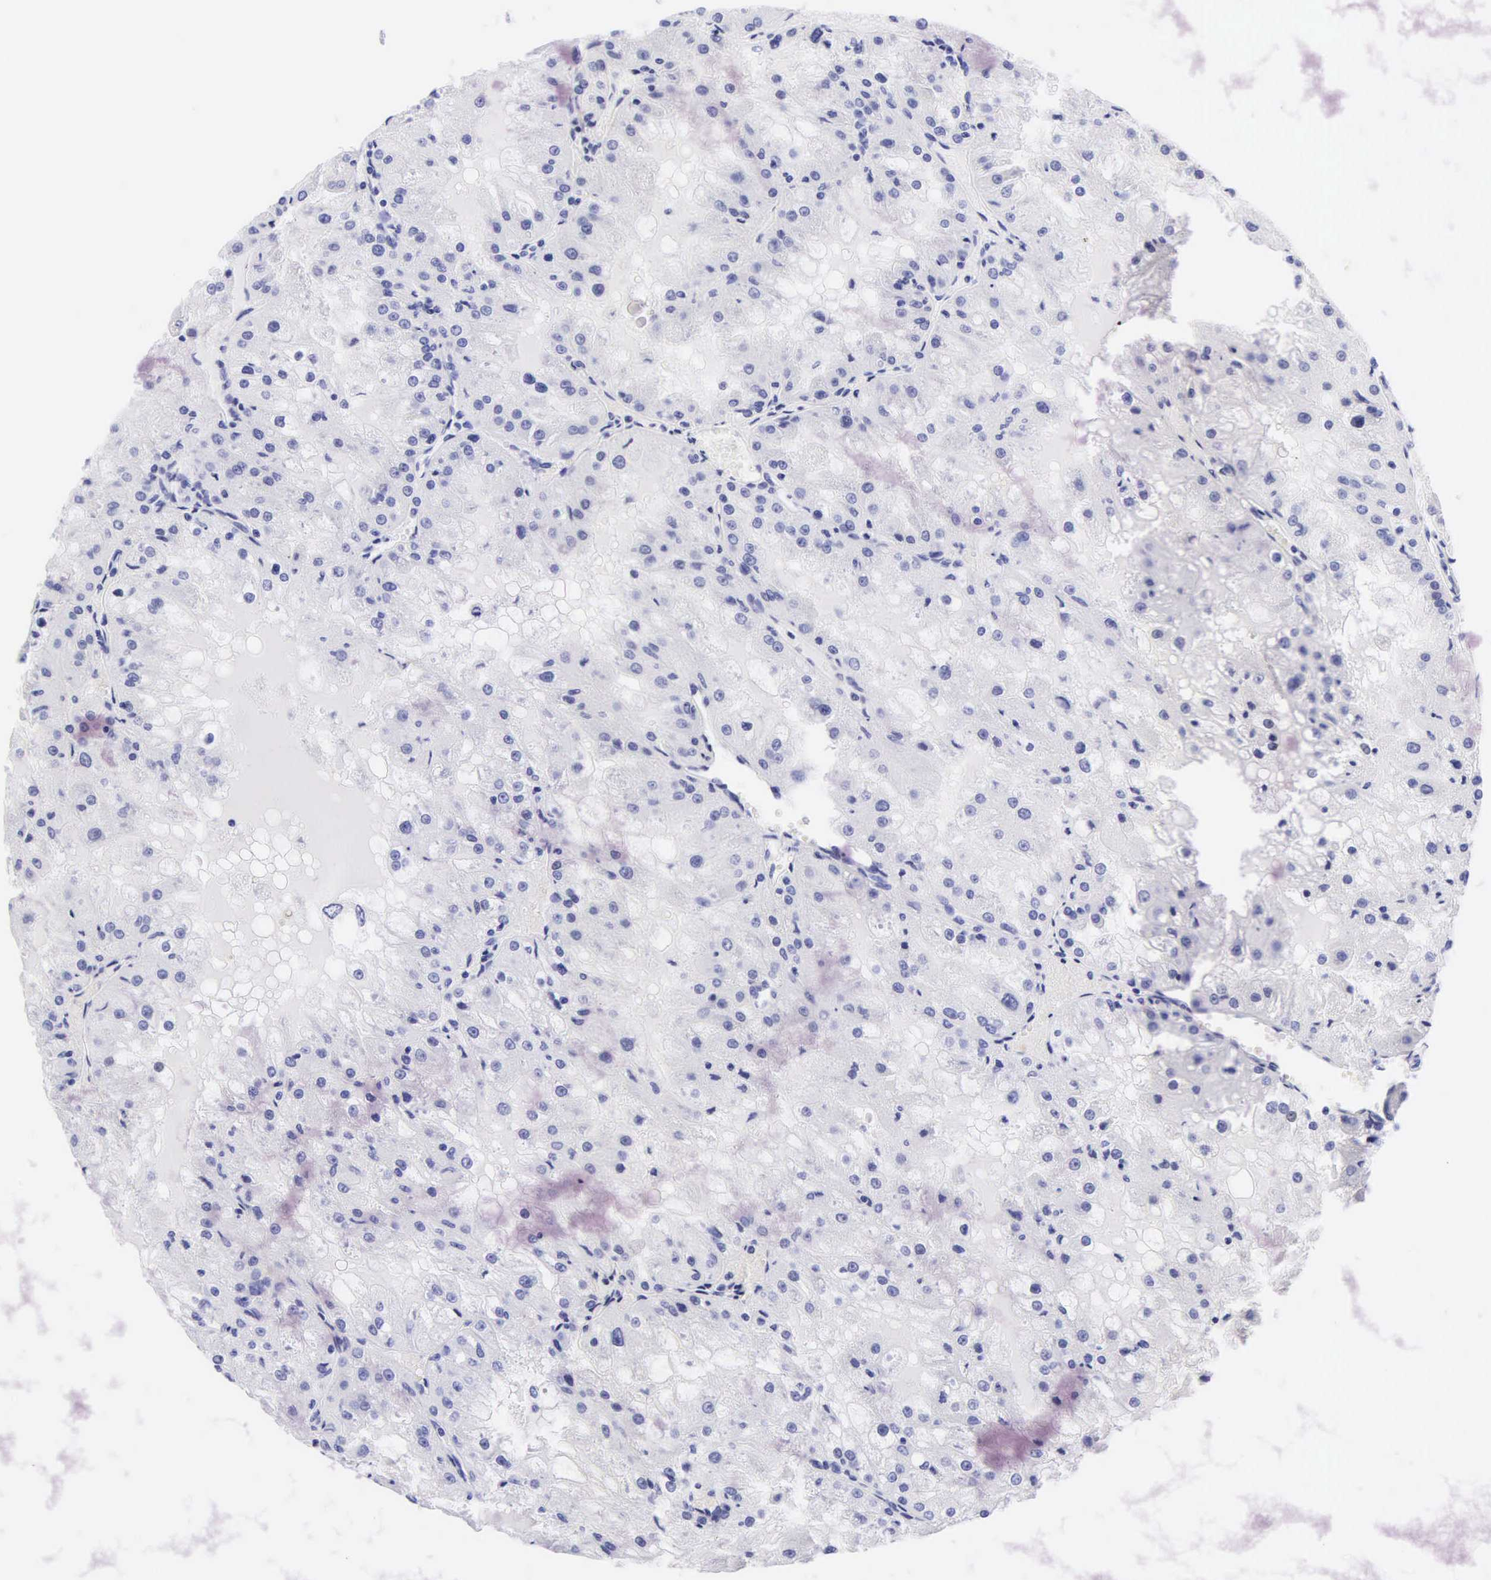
{"staining": {"intensity": "negative", "quantity": "none", "location": "none"}, "tissue": "renal cancer", "cell_type": "Tumor cells", "image_type": "cancer", "snomed": [{"axis": "morphology", "description": "Adenocarcinoma, NOS"}, {"axis": "topography", "description": "Kidney"}], "caption": "High magnification brightfield microscopy of renal cancer (adenocarcinoma) stained with DAB (3,3'-diaminobenzidine) (brown) and counterstained with hematoxylin (blue): tumor cells show no significant staining.", "gene": "KRT20", "patient": {"sex": "female", "age": 74}}